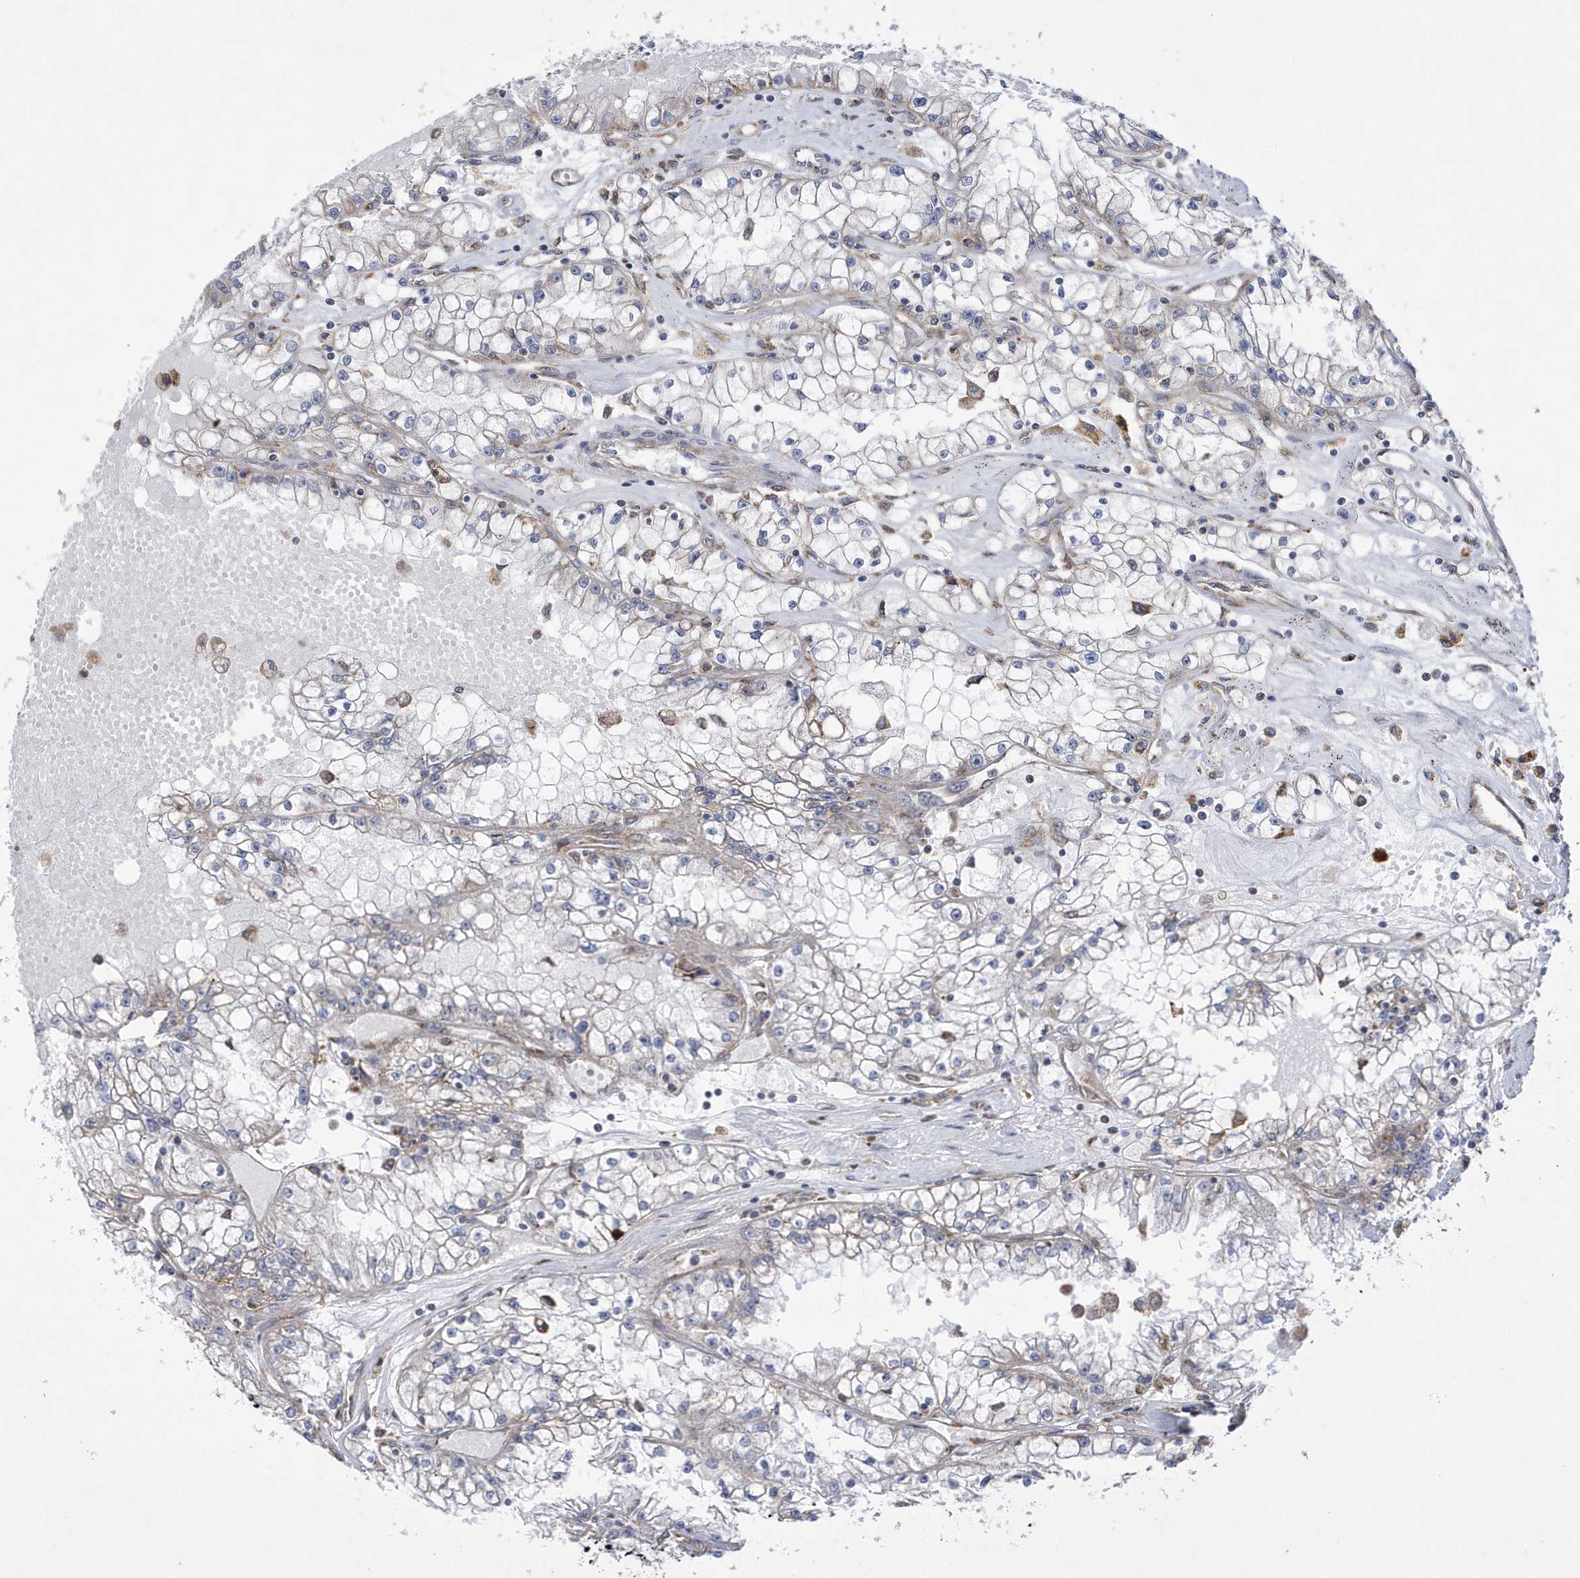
{"staining": {"intensity": "negative", "quantity": "none", "location": "none"}, "tissue": "renal cancer", "cell_type": "Tumor cells", "image_type": "cancer", "snomed": [{"axis": "morphology", "description": "Adenocarcinoma, NOS"}, {"axis": "topography", "description": "Kidney"}], "caption": "Renal cancer (adenocarcinoma) was stained to show a protein in brown. There is no significant staining in tumor cells. The staining was performed using DAB to visualize the protein expression in brown, while the nuclei were stained in blue with hematoxylin (Magnification: 20x).", "gene": "MED31", "patient": {"sex": "male", "age": 56}}